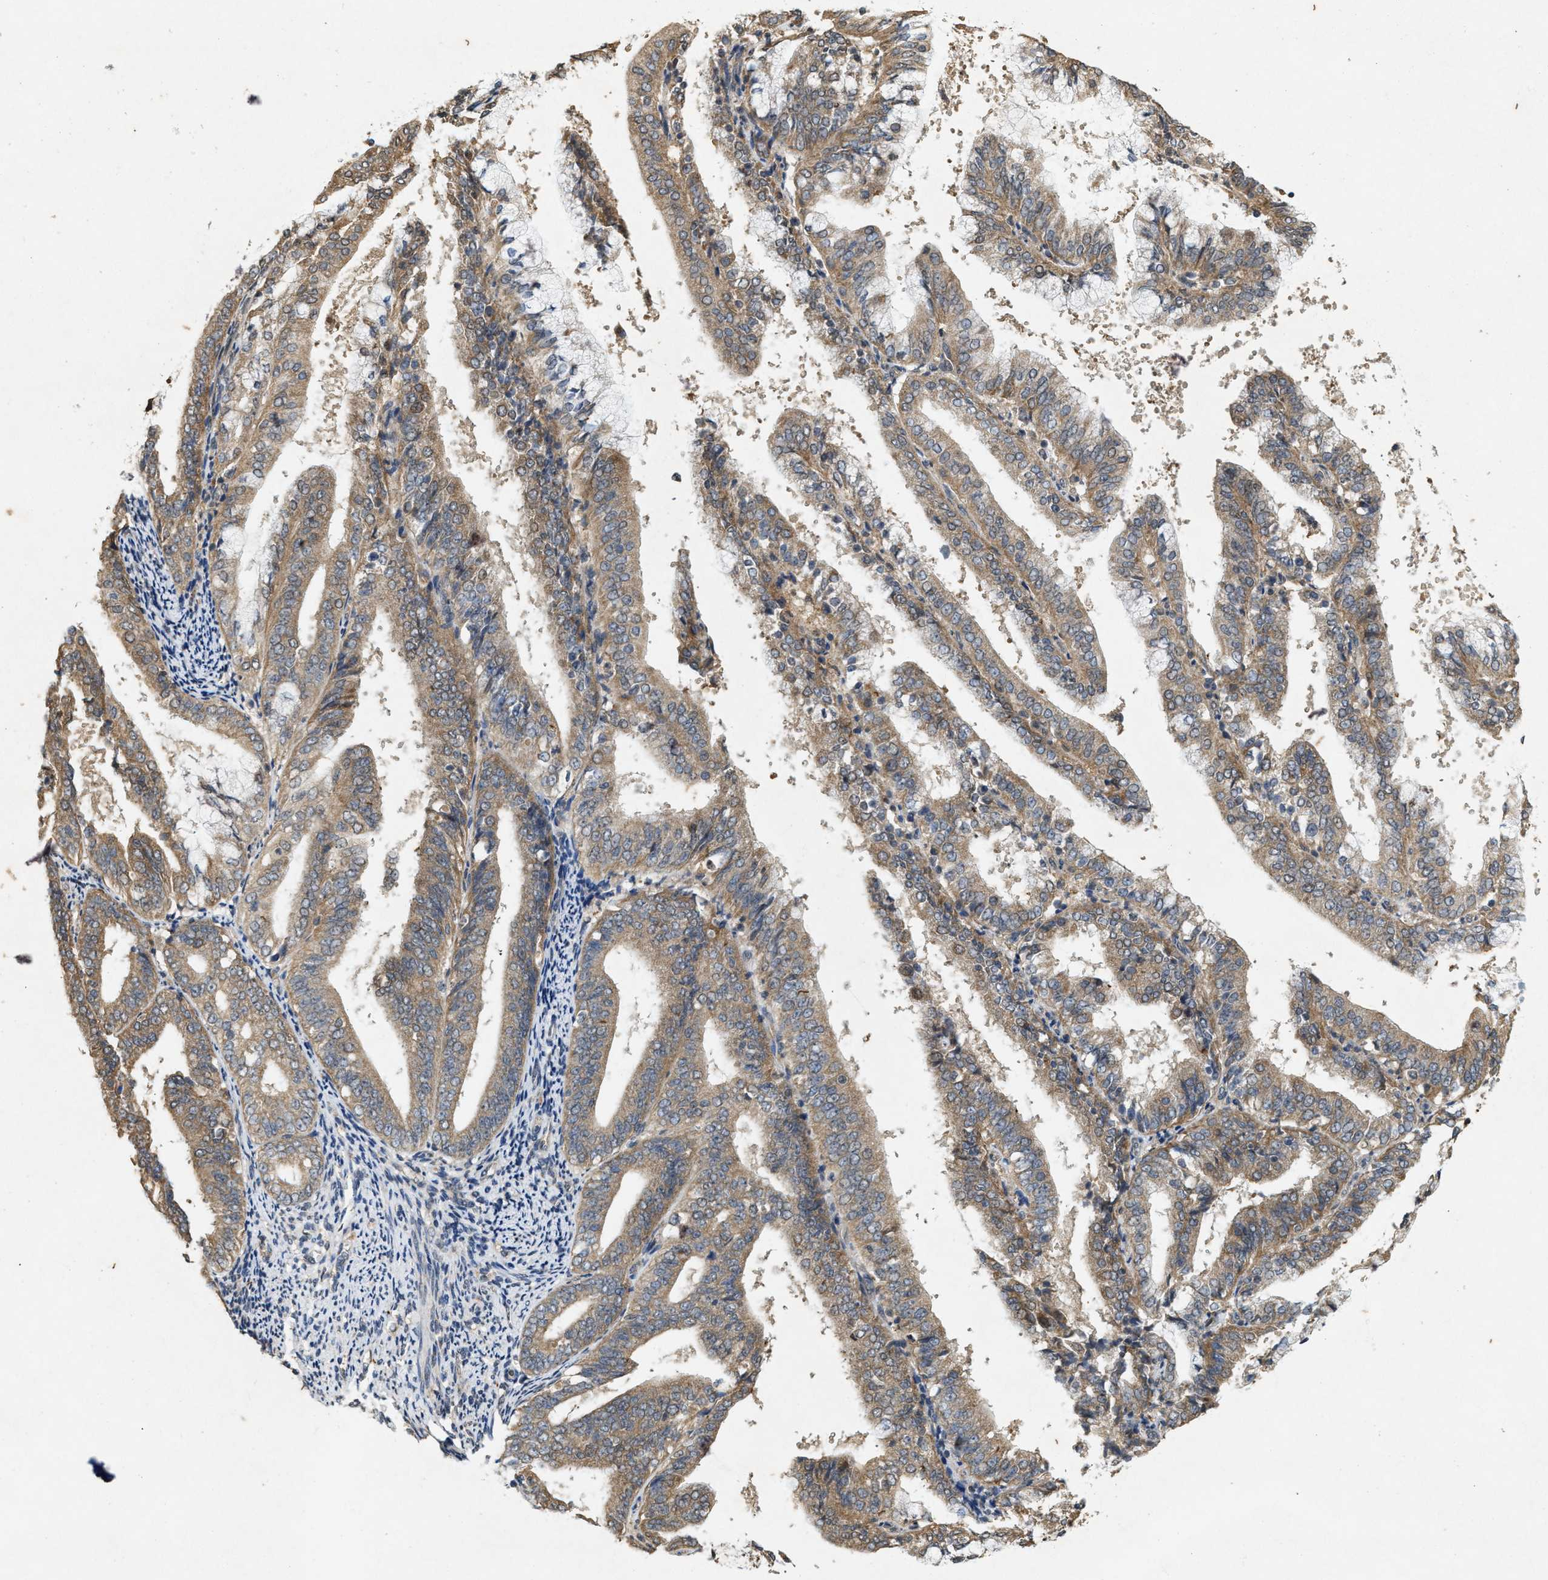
{"staining": {"intensity": "moderate", "quantity": ">75%", "location": "cytoplasmic/membranous"}, "tissue": "endometrial cancer", "cell_type": "Tumor cells", "image_type": "cancer", "snomed": [{"axis": "morphology", "description": "Adenocarcinoma, NOS"}, {"axis": "topography", "description": "Endometrium"}], "caption": "Moderate cytoplasmic/membranous positivity for a protein is identified in approximately >75% of tumor cells of endometrial adenocarcinoma using IHC.", "gene": "KIF21A", "patient": {"sex": "female", "age": 63}}